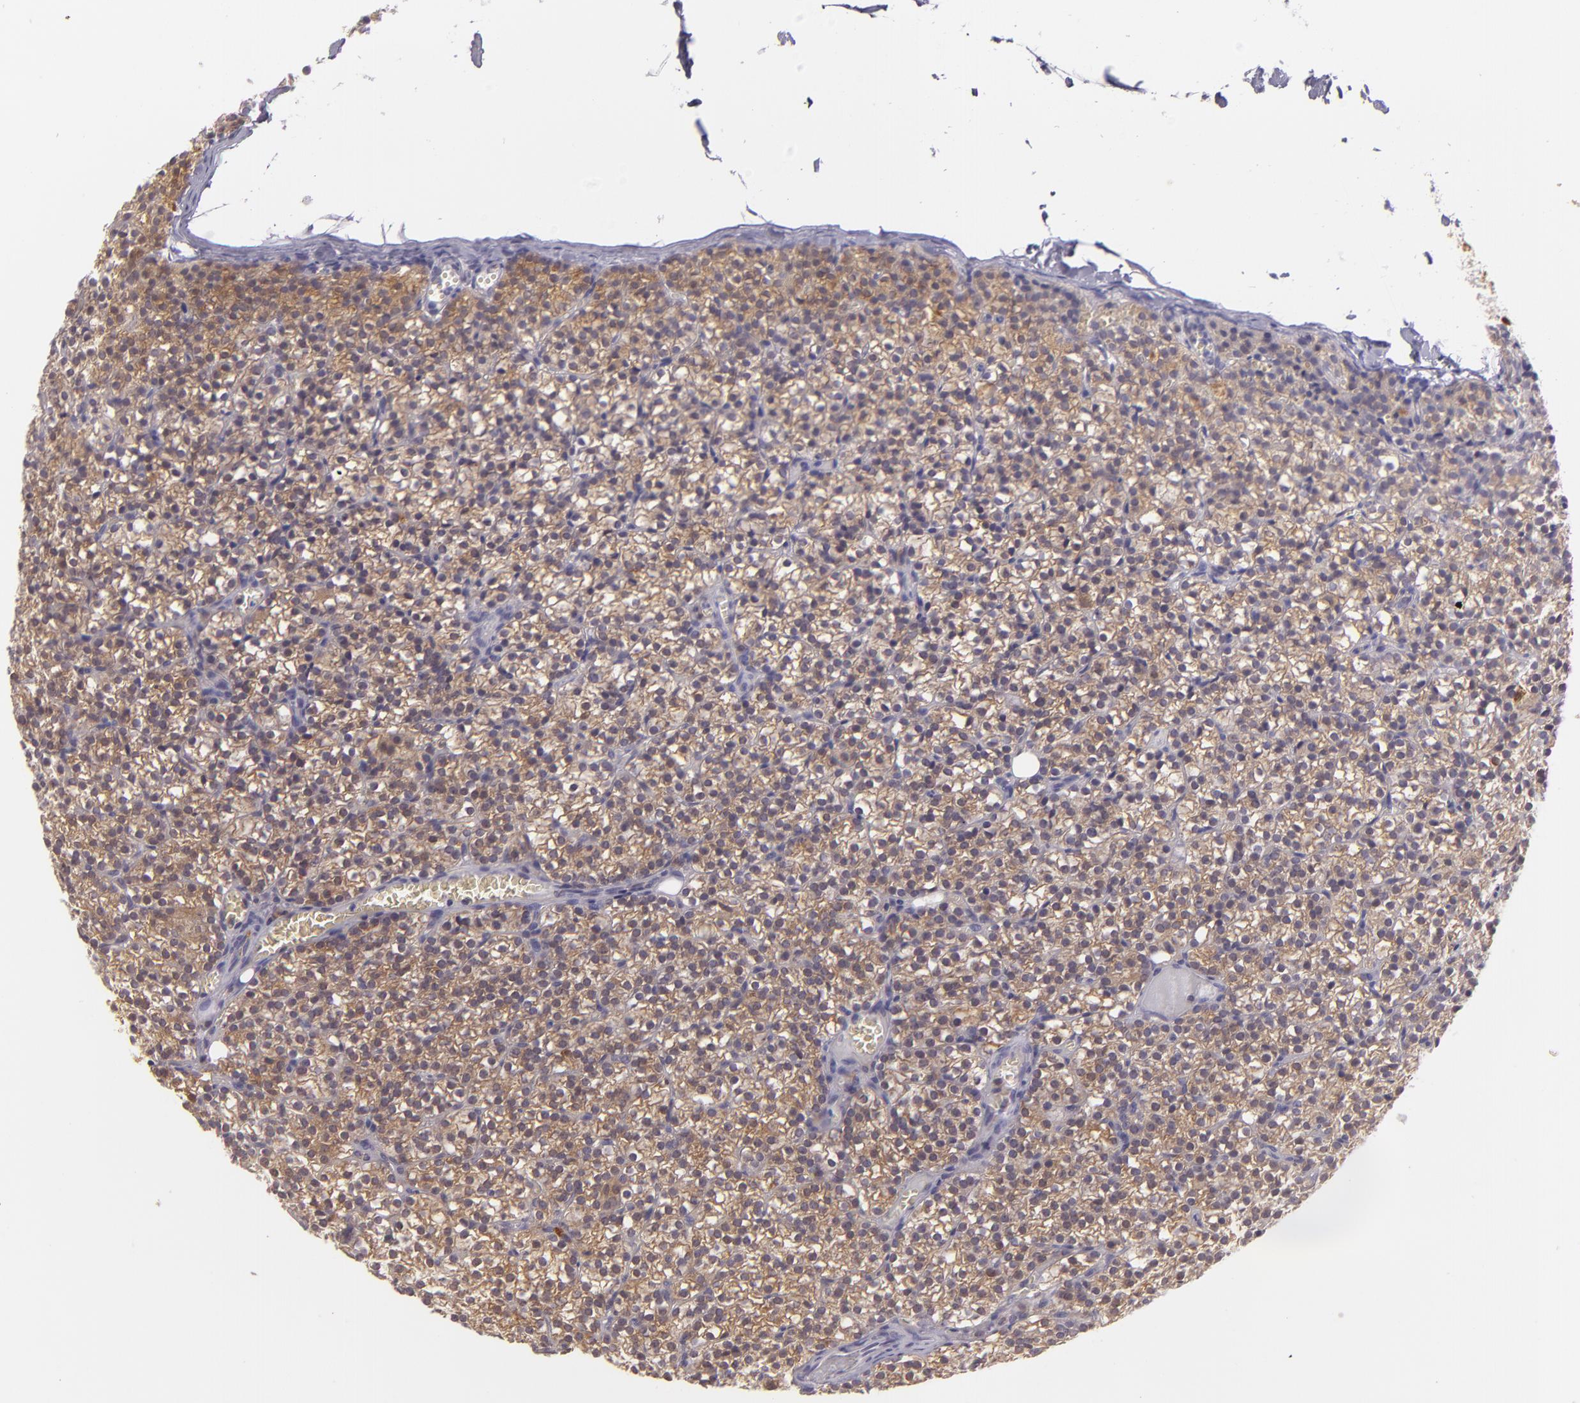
{"staining": {"intensity": "weak", "quantity": ">75%", "location": "cytoplasmic/membranous"}, "tissue": "parathyroid gland", "cell_type": "Glandular cells", "image_type": "normal", "snomed": [{"axis": "morphology", "description": "Normal tissue, NOS"}, {"axis": "topography", "description": "Parathyroid gland"}], "caption": "IHC staining of normal parathyroid gland, which demonstrates low levels of weak cytoplasmic/membranous staining in about >75% of glandular cells indicating weak cytoplasmic/membranous protein positivity. The staining was performed using DAB (brown) for protein detection and nuclei were counterstained in hematoxylin (blue).", "gene": "HSPH1", "patient": {"sex": "female", "age": 17}}